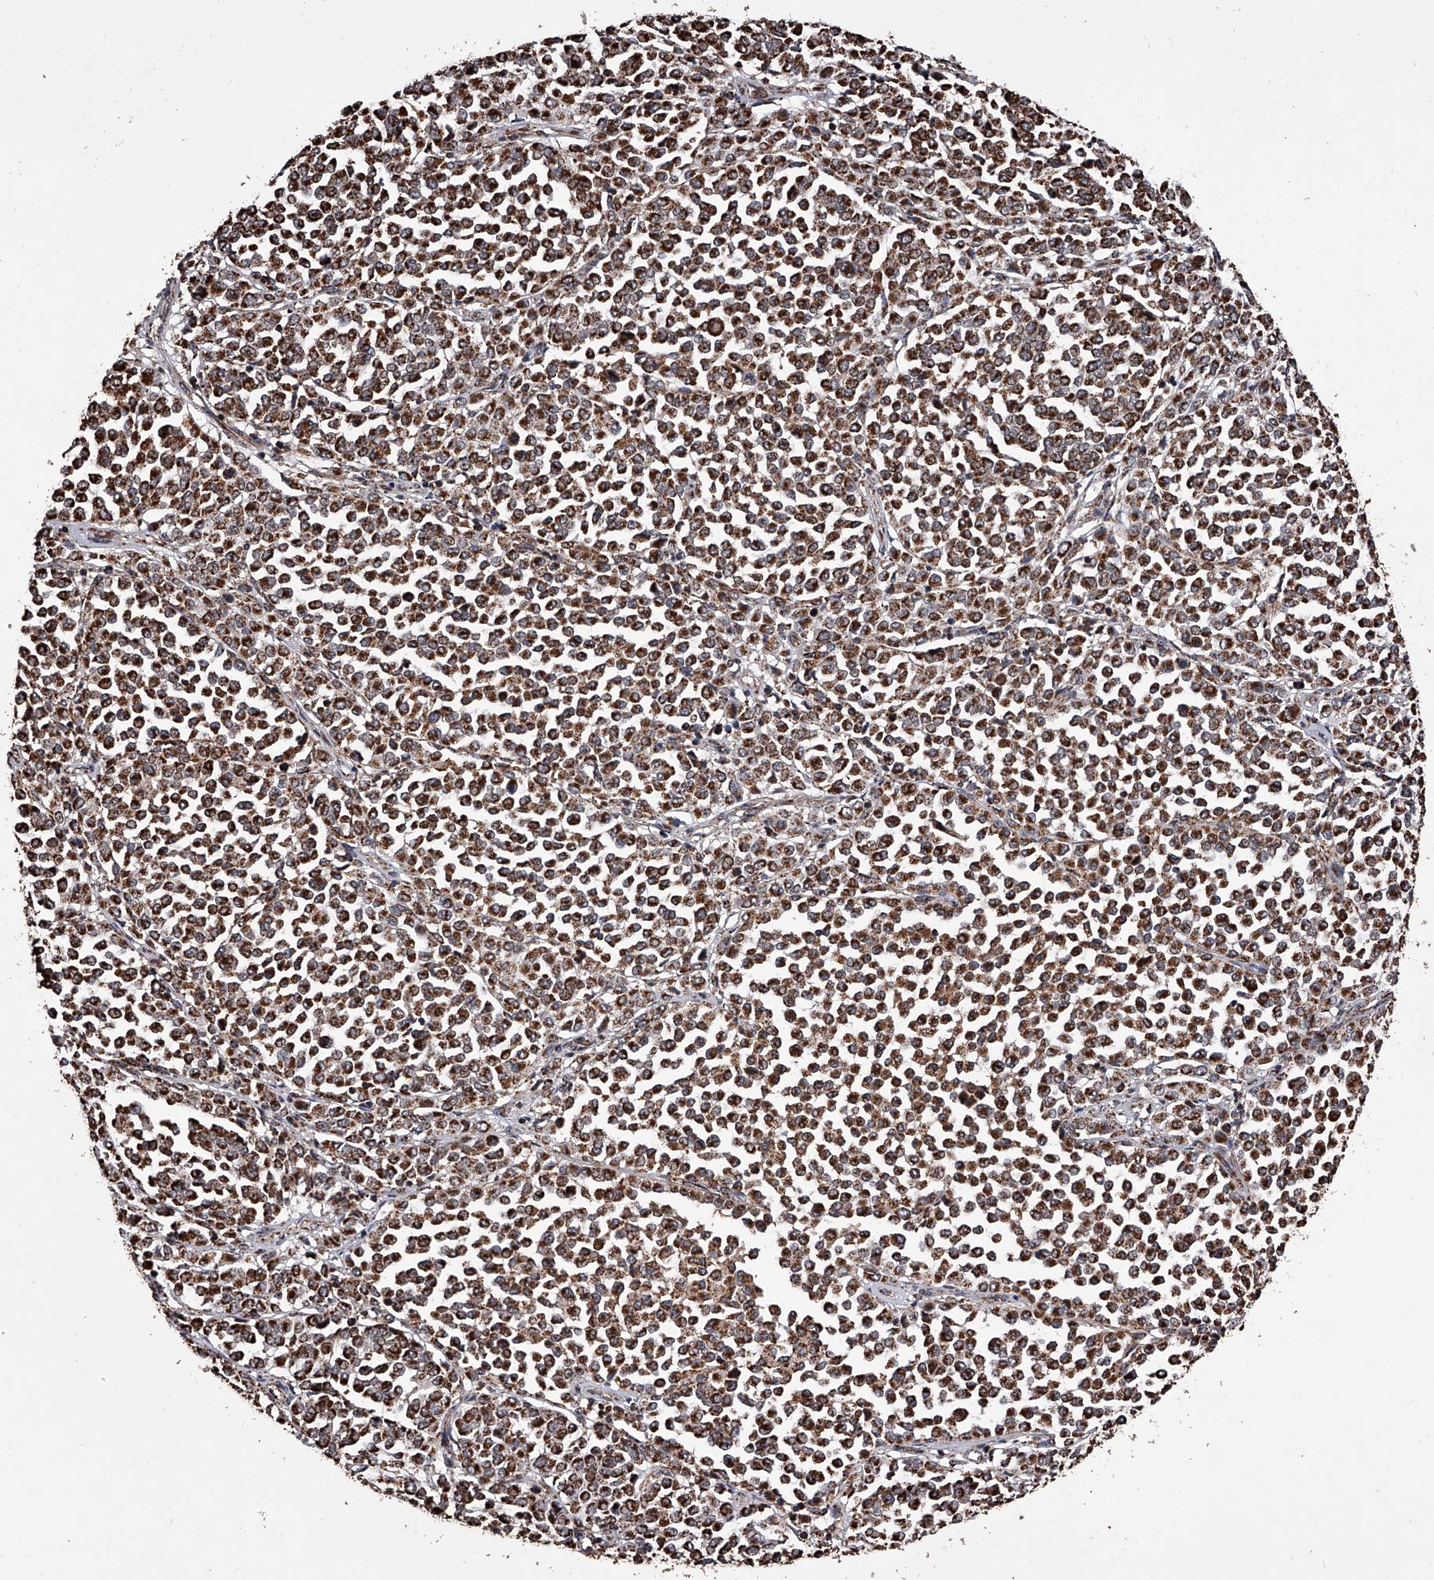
{"staining": {"intensity": "strong", "quantity": ">75%", "location": "cytoplasmic/membranous"}, "tissue": "melanoma", "cell_type": "Tumor cells", "image_type": "cancer", "snomed": [{"axis": "morphology", "description": "Malignant melanoma, Metastatic site"}, {"axis": "topography", "description": "Pancreas"}], "caption": "Melanoma stained with DAB (3,3'-diaminobenzidine) immunohistochemistry demonstrates high levels of strong cytoplasmic/membranous expression in approximately >75% of tumor cells. The staining is performed using DAB brown chromogen to label protein expression. The nuclei are counter-stained blue using hematoxylin.", "gene": "SMPDL3A", "patient": {"sex": "female", "age": 30}}